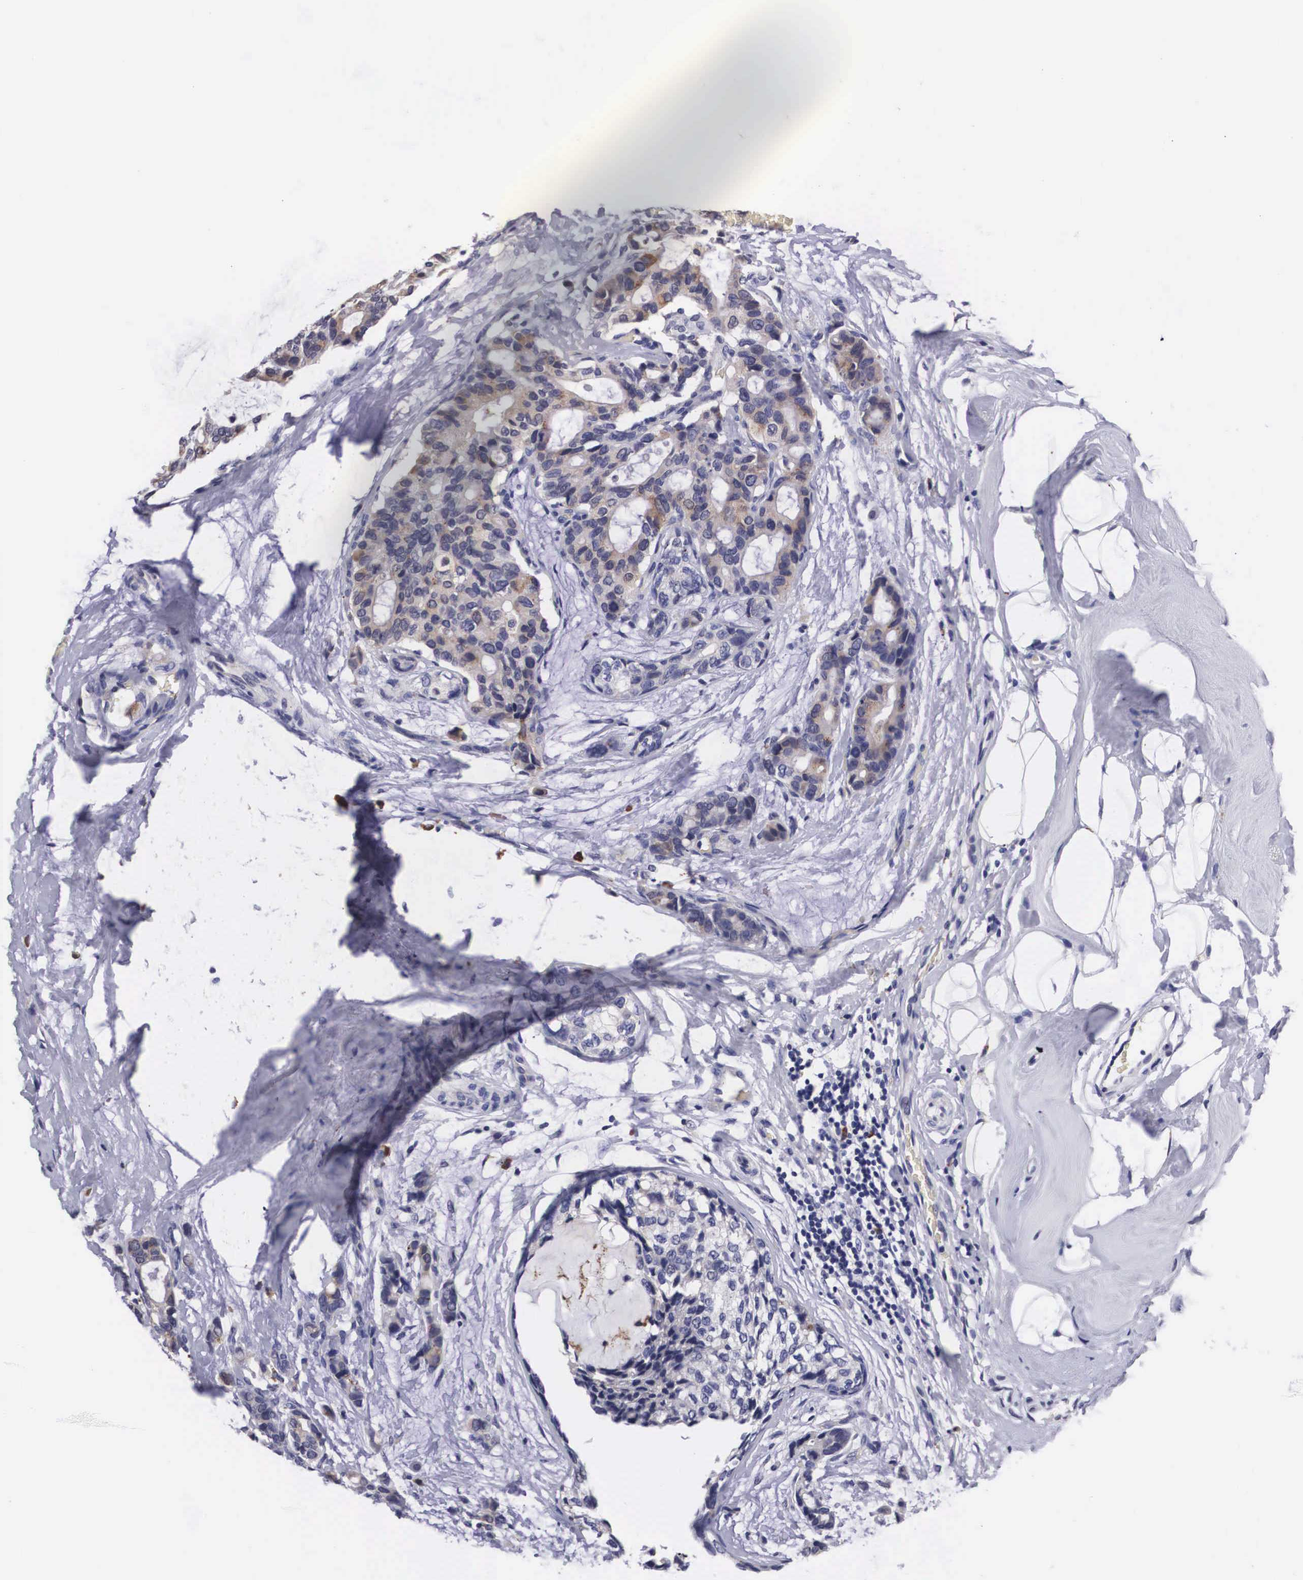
{"staining": {"intensity": "moderate", "quantity": "25%-75%", "location": "cytoplasmic/membranous"}, "tissue": "breast cancer", "cell_type": "Tumor cells", "image_type": "cancer", "snomed": [{"axis": "morphology", "description": "Duct carcinoma"}, {"axis": "topography", "description": "Breast"}], "caption": "This is a micrograph of immunohistochemistry staining of breast cancer, which shows moderate staining in the cytoplasmic/membranous of tumor cells.", "gene": "CRELD2", "patient": {"sex": "female", "age": 69}}